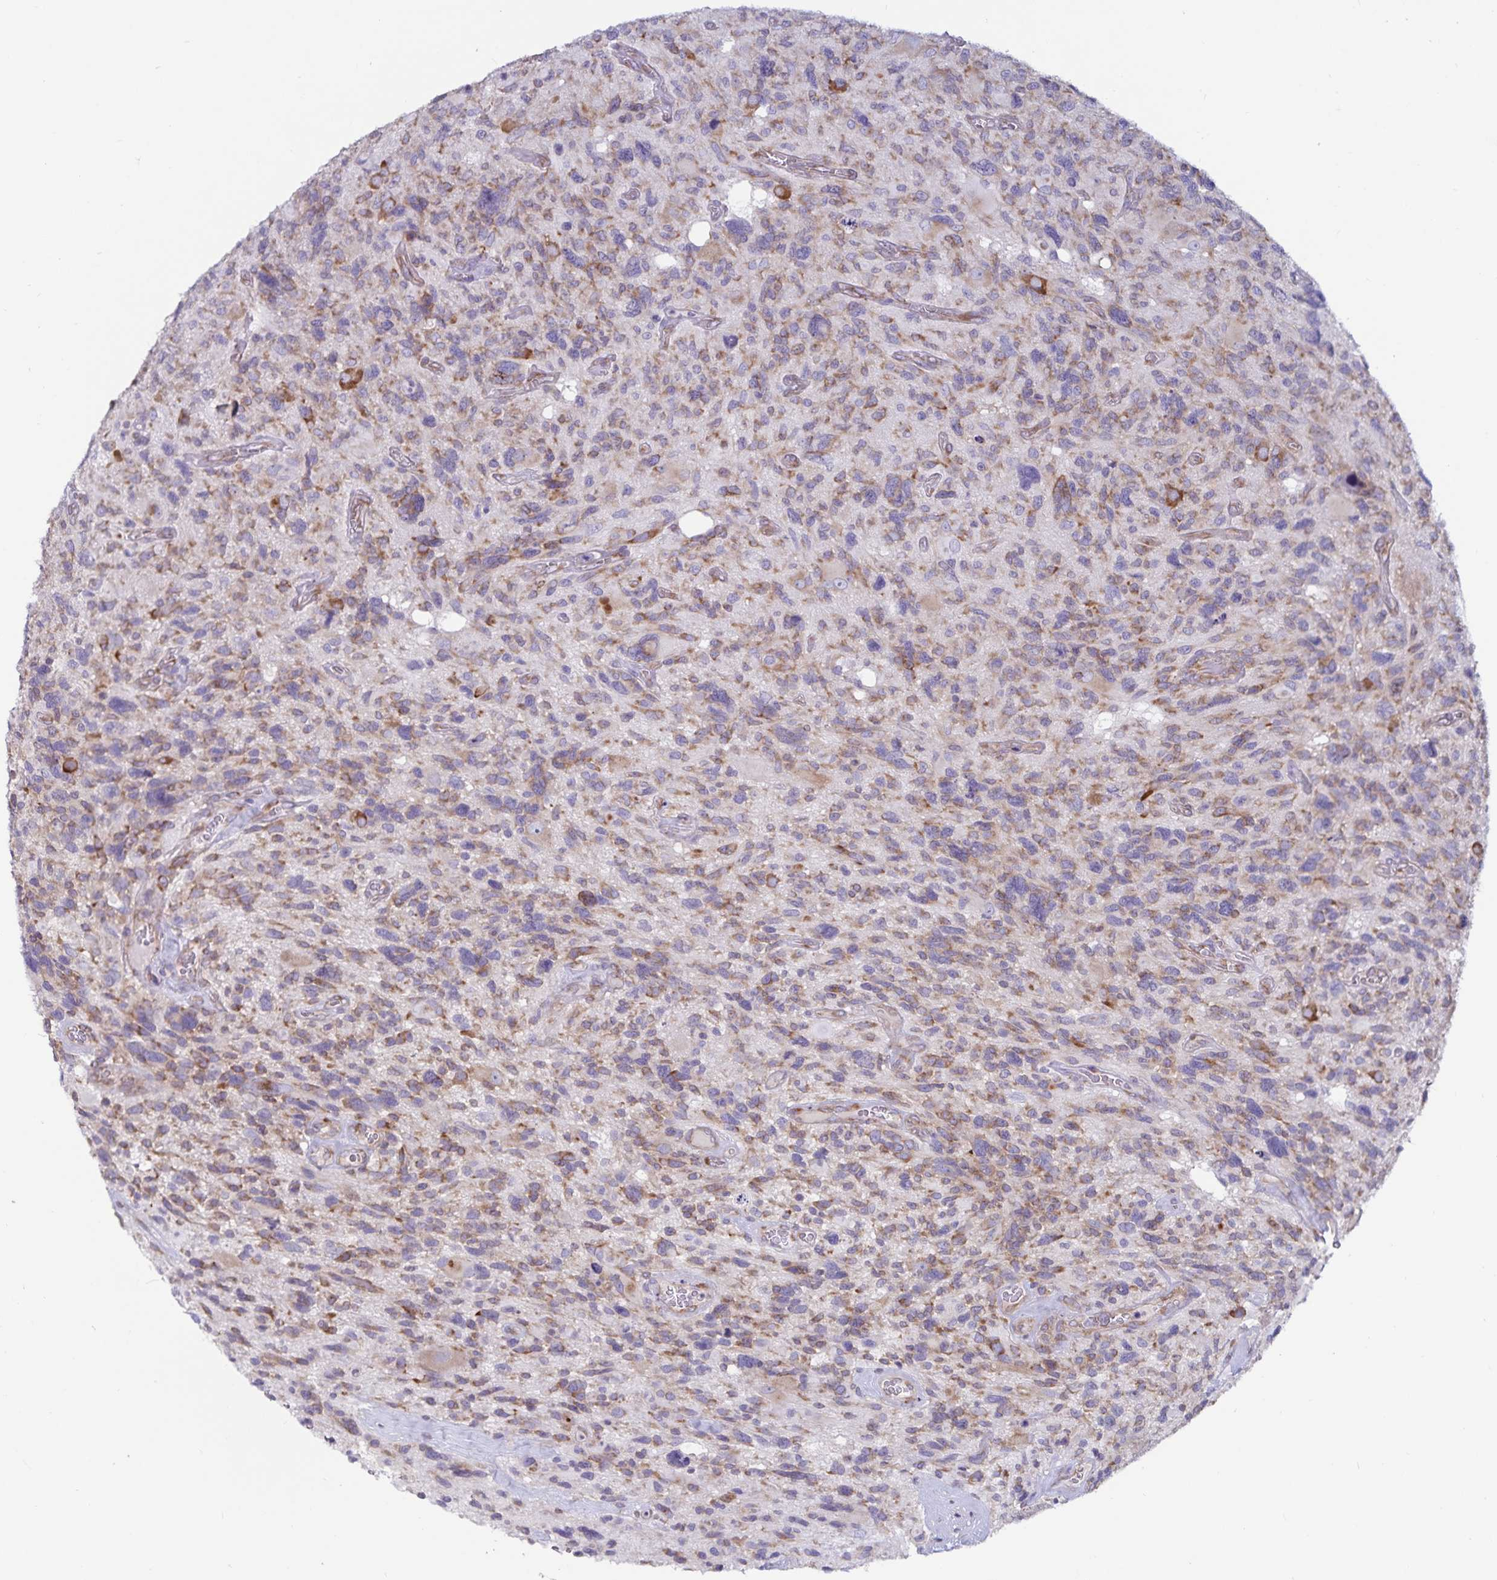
{"staining": {"intensity": "moderate", "quantity": ">75%", "location": "cytoplasmic/membranous"}, "tissue": "glioma", "cell_type": "Tumor cells", "image_type": "cancer", "snomed": [{"axis": "morphology", "description": "Glioma, malignant, High grade"}, {"axis": "topography", "description": "Brain"}], "caption": "Human malignant glioma (high-grade) stained with a protein marker reveals moderate staining in tumor cells.", "gene": "FAM120A", "patient": {"sex": "male", "age": 49}}